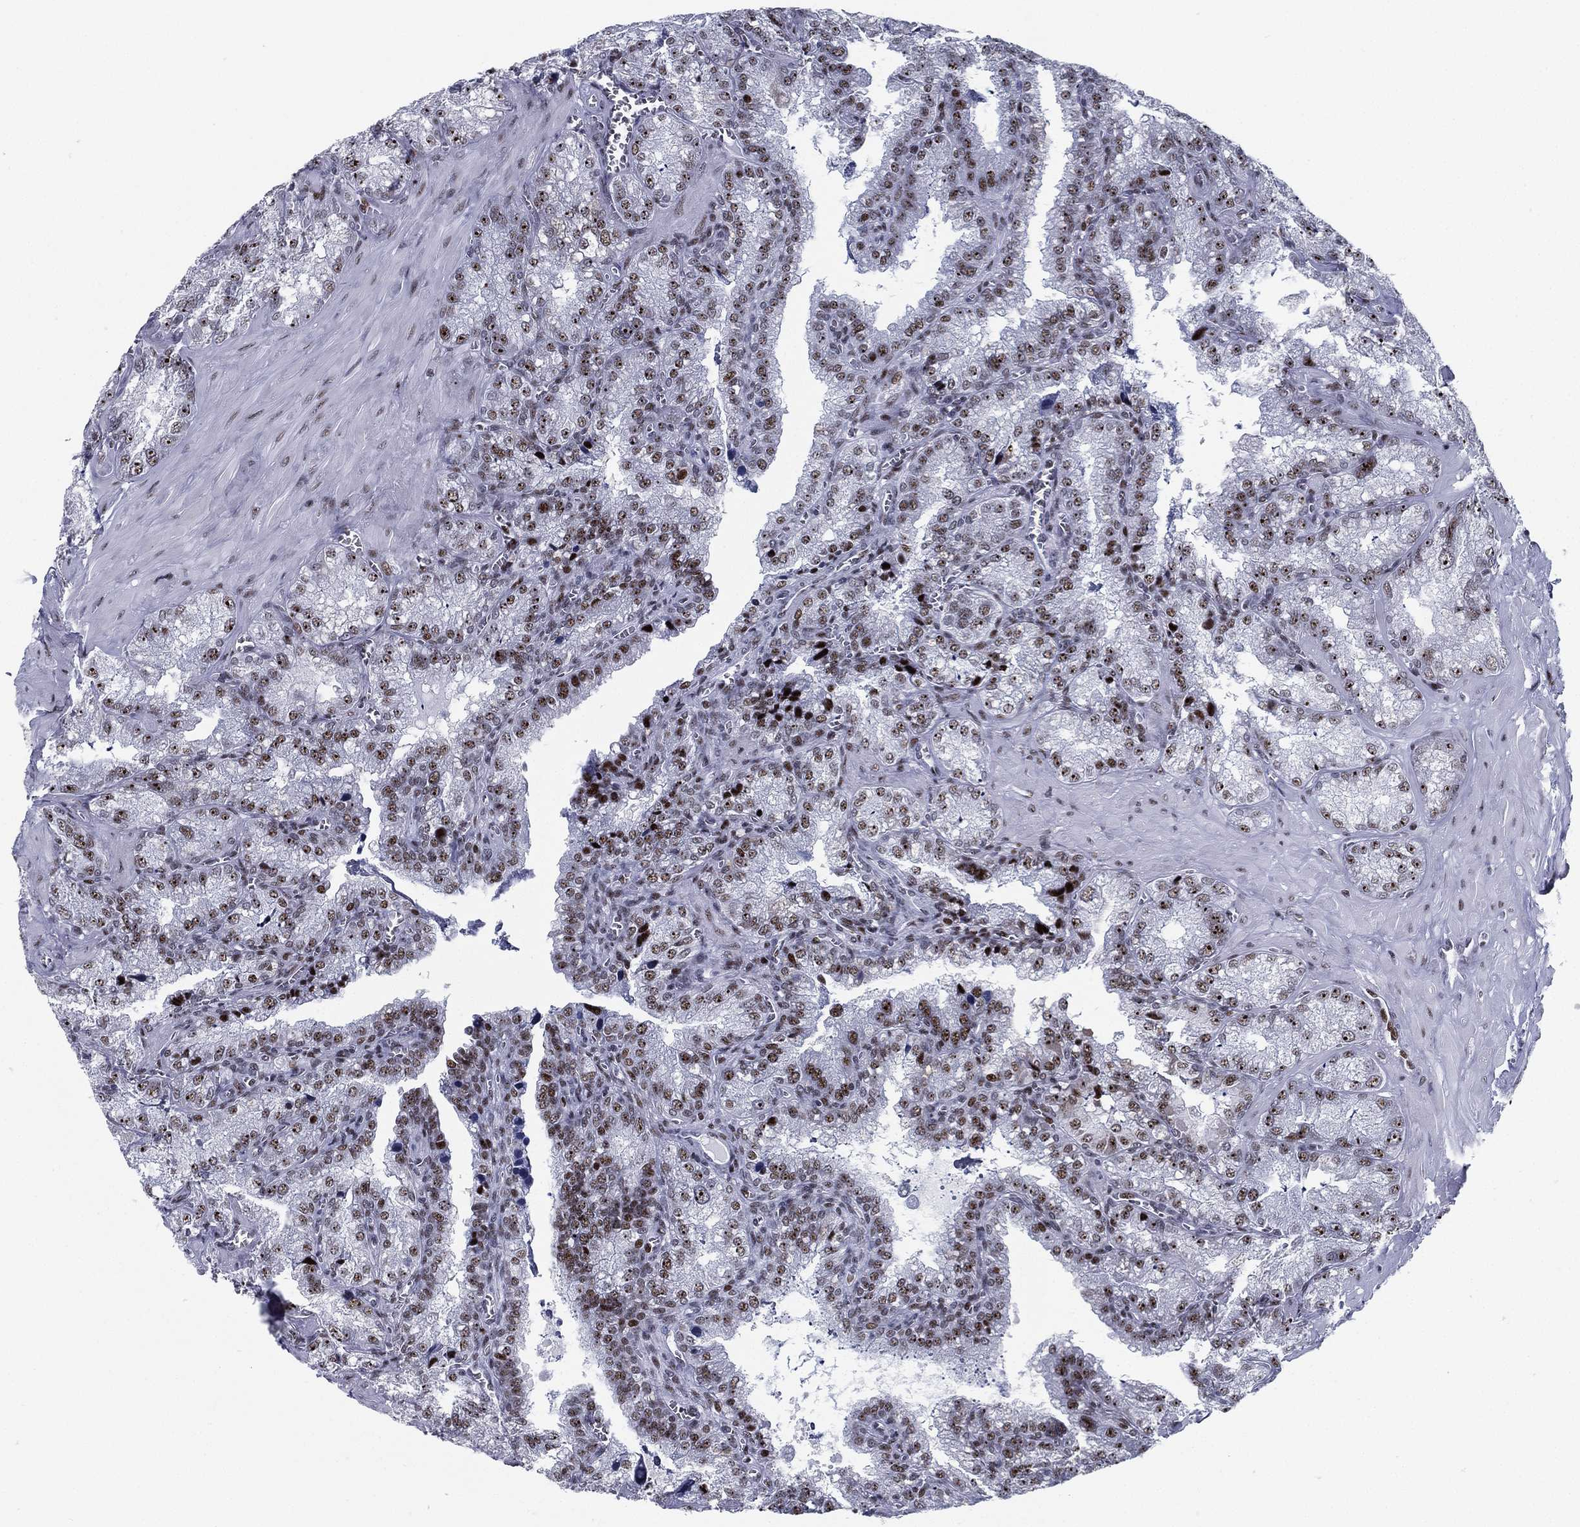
{"staining": {"intensity": "moderate", "quantity": "25%-75%", "location": "nuclear"}, "tissue": "seminal vesicle", "cell_type": "Glandular cells", "image_type": "normal", "snomed": [{"axis": "morphology", "description": "Normal tissue, NOS"}, {"axis": "topography", "description": "Seminal veicle"}], "caption": "Immunohistochemical staining of normal seminal vesicle demonstrates 25%-75% levels of moderate nuclear protein positivity in approximately 25%-75% of glandular cells. (Stains: DAB (3,3'-diaminobenzidine) in brown, nuclei in blue, Microscopy: brightfield microscopy at high magnification).", "gene": "CYB561D2", "patient": {"sex": "male", "age": 57}}